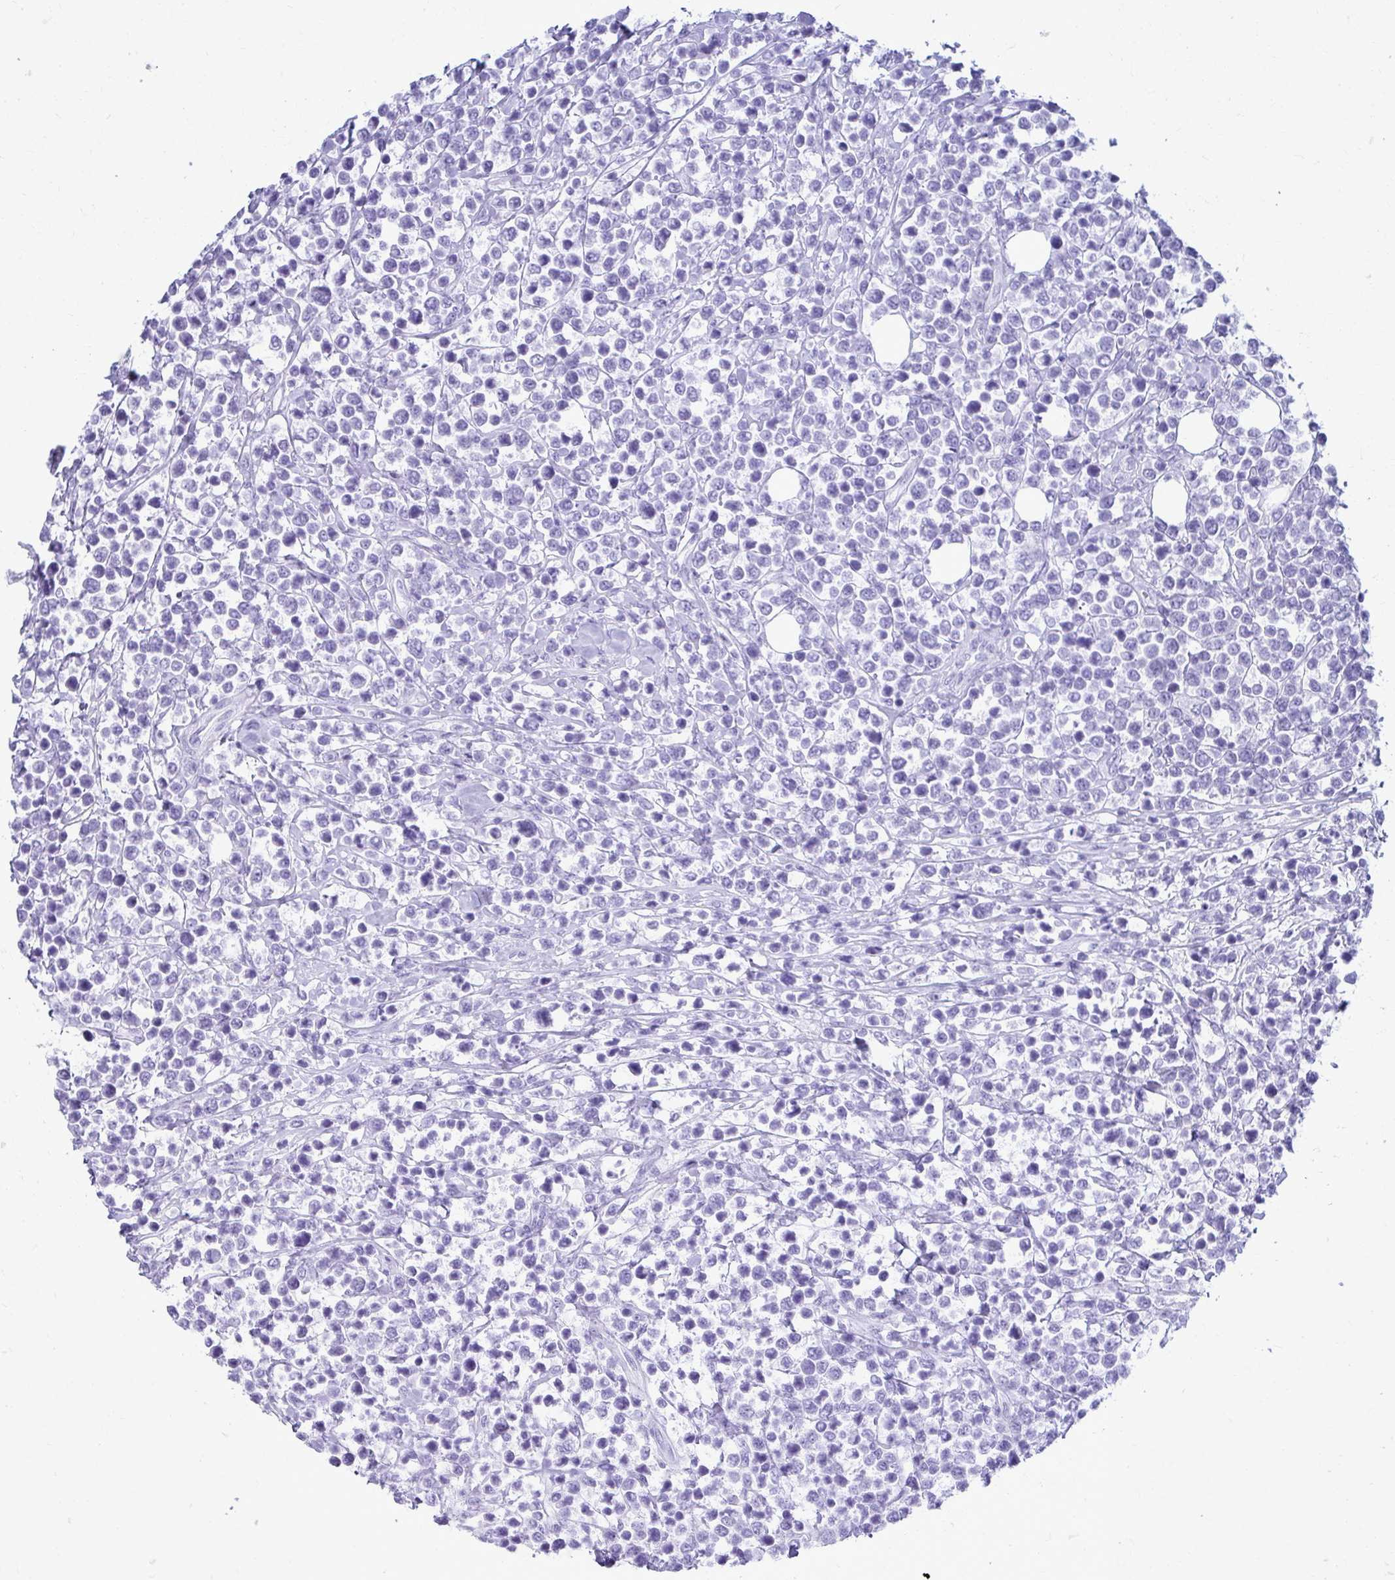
{"staining": {"intensity": "negative", "quantity": "none", "location": "none"}, "tissue": "lymphoma", "cell_type": "Tumor cells", "image_type": "cancer", "snomed": [{"axis": "morphology", "description": "Malignant lymphoma, non-Hodgkin's type, Low grade"}, {"axis": "topography", "description": "Lymph node"}], "caption": "The histopathology image shows no staining of tumor cells in lymphoma.", "gene": "ATP4B", "patient": {"sex": "male", "age": 60}}